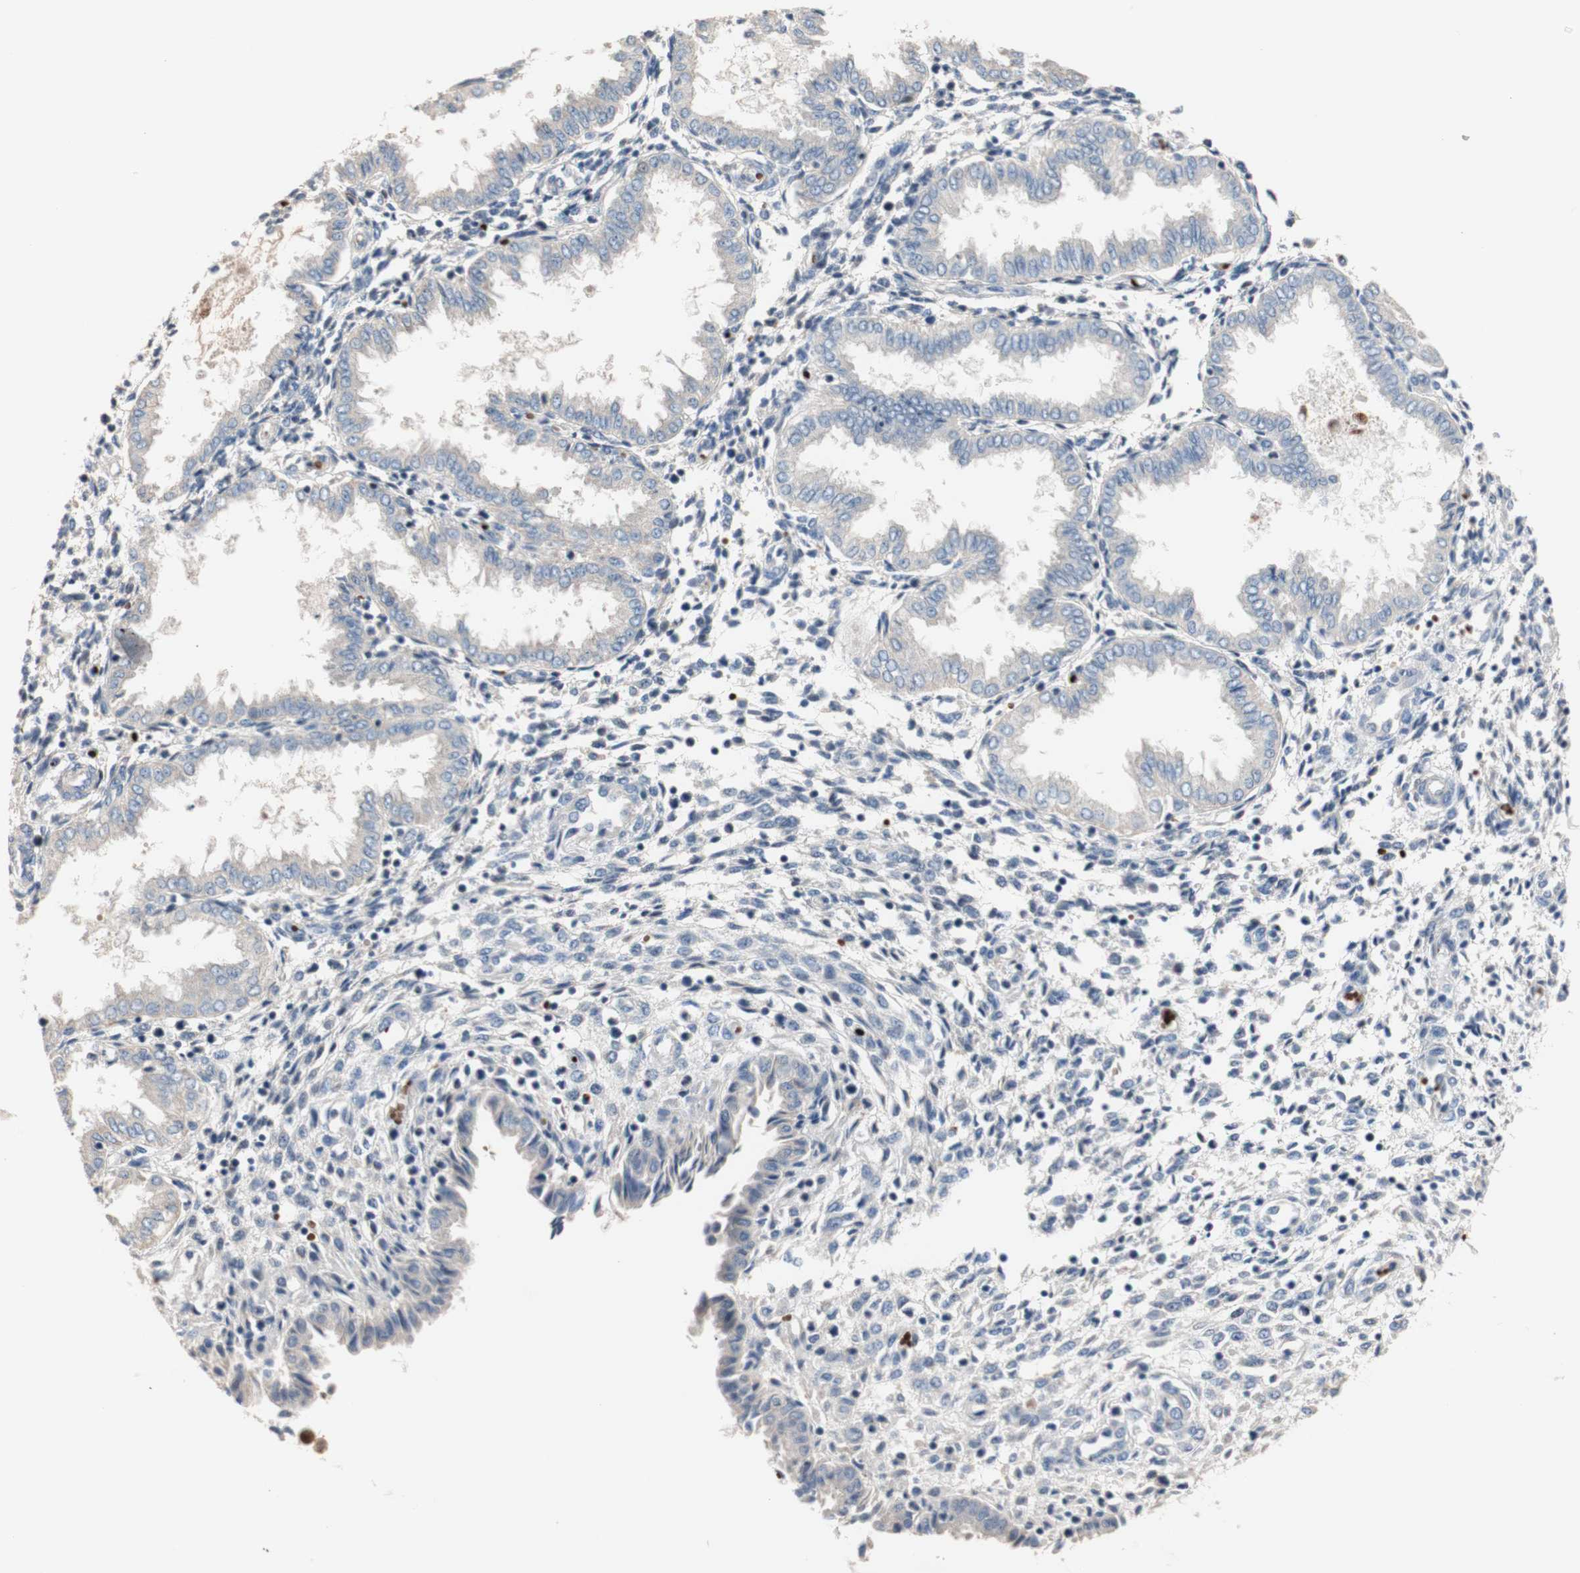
{"staining": {"intensity": "strong", "quantity": "<25%", "location": "cytoplasmic/membranous"}, "tissue": "endometrium", "cell_type": "Cells in endometrial stroma", "image_type": "normal", "snomed": [{"axis": "morphology", "description": "Normal tissue, NOS"}, {"axis": "topography", "description": "Endometrium"}], "caption": "DAB (3,3'-diaminobenzidine) immunohistochemical staining of unremarkable endometrium shows strong cytoplasmic/membranous protein expression in approximately <25% of cells in endometrial stroma. (Stains: DAB (3,3'-diaminobenzidine) in brown, nuclei in blue, Microscopy: brightfield microscopy at high magnification).", "gene": "CDON", "patient": {"sex": "female", "age": 33}}